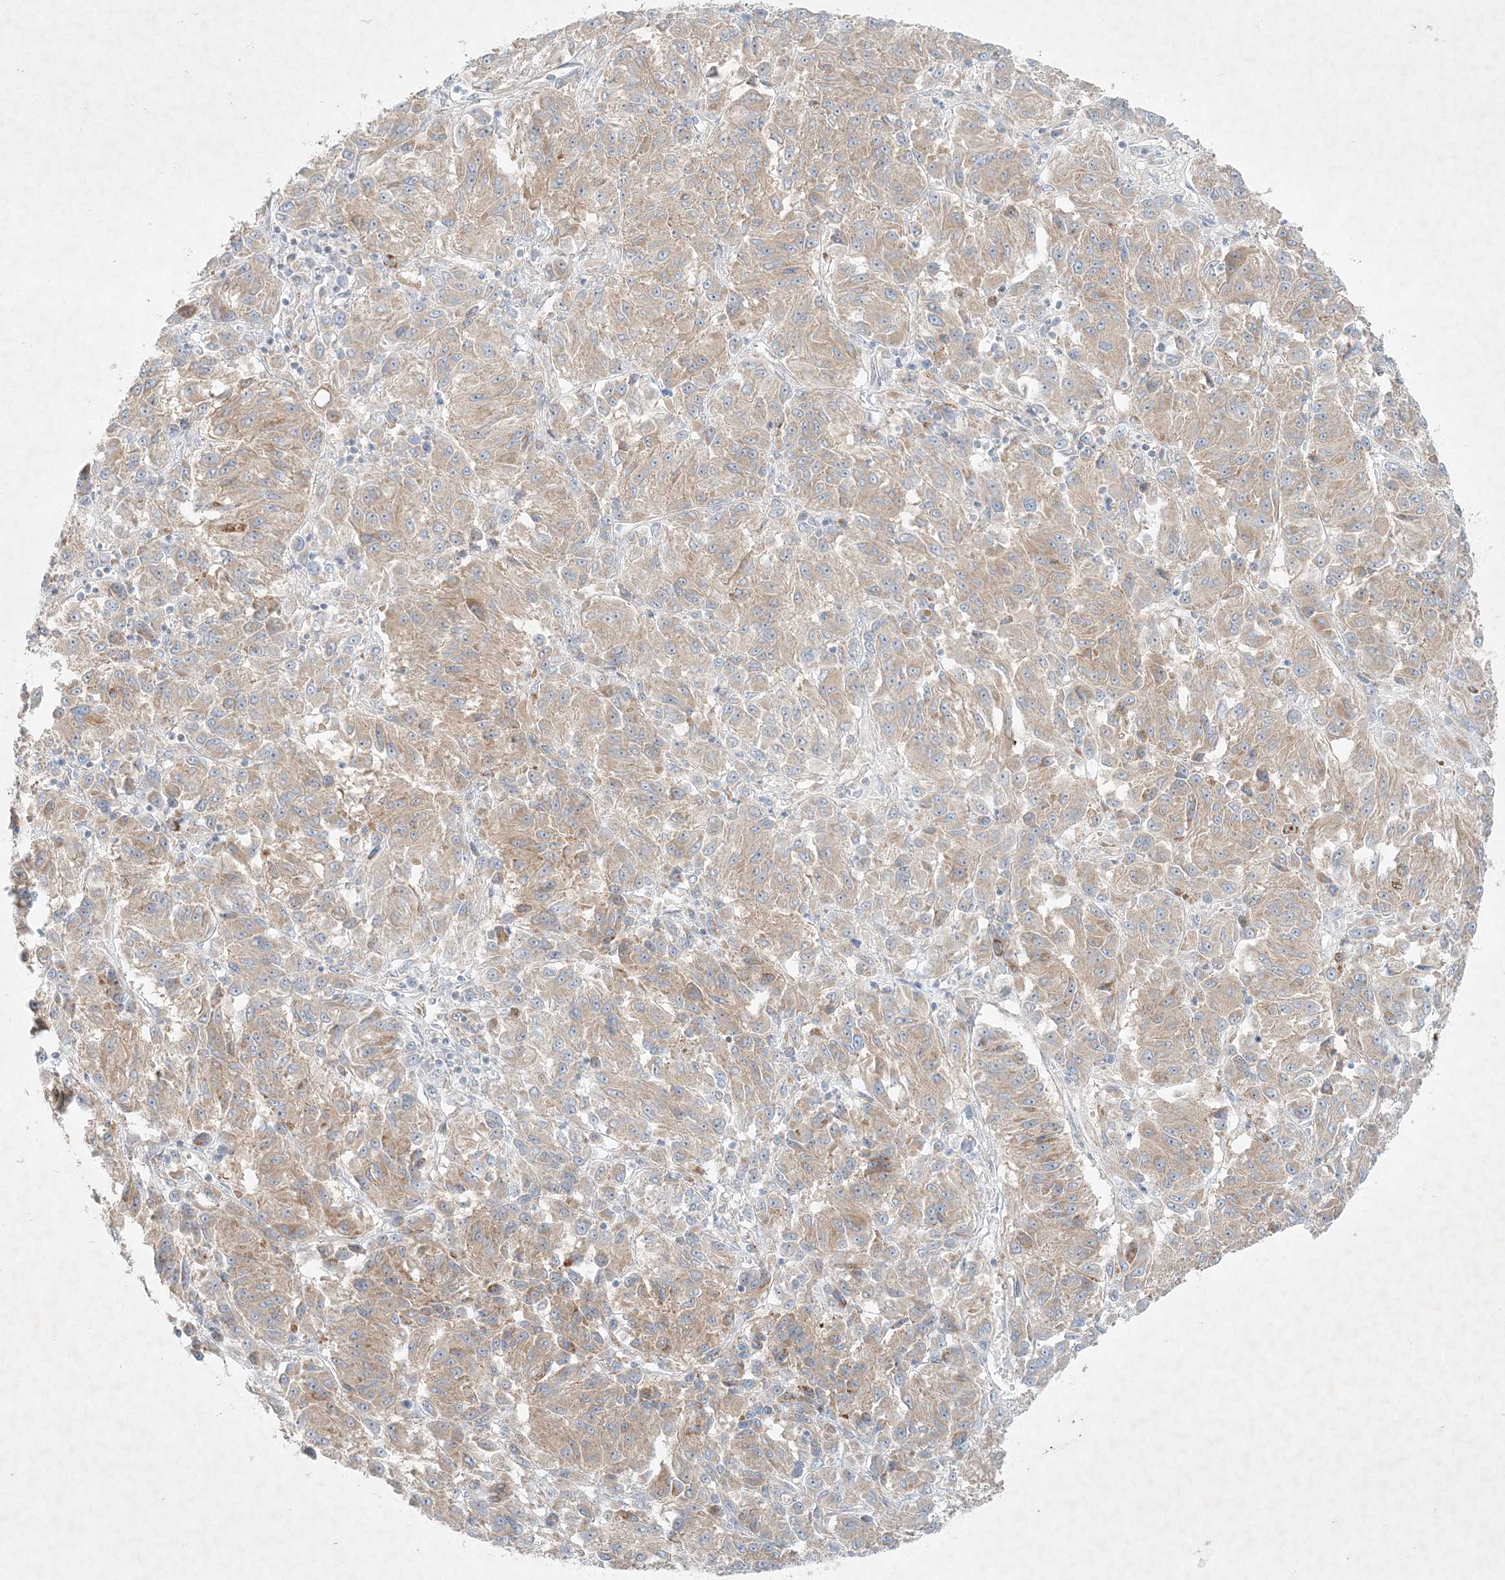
{"staining": {"intensity": "moderate", "quantity": ">75%", "location": "cytoplasmic/membranous"}, "tissue": "melanoma", "cell_type": "Tumor cells", "image_type": "cancer", "snomed": [{"axis": "morphology", "description": "Malignant melanoma, Metastatic site"}, {"axis": "topography", "description": "Lung"}], "caption": "Protein expression analysis of melanoma exhibits moderate cytoplasmic/membranous staining in about >75% of tumor cells.", "gene": "STK11IP", "patient": {"sex": "male", "age": 64}}